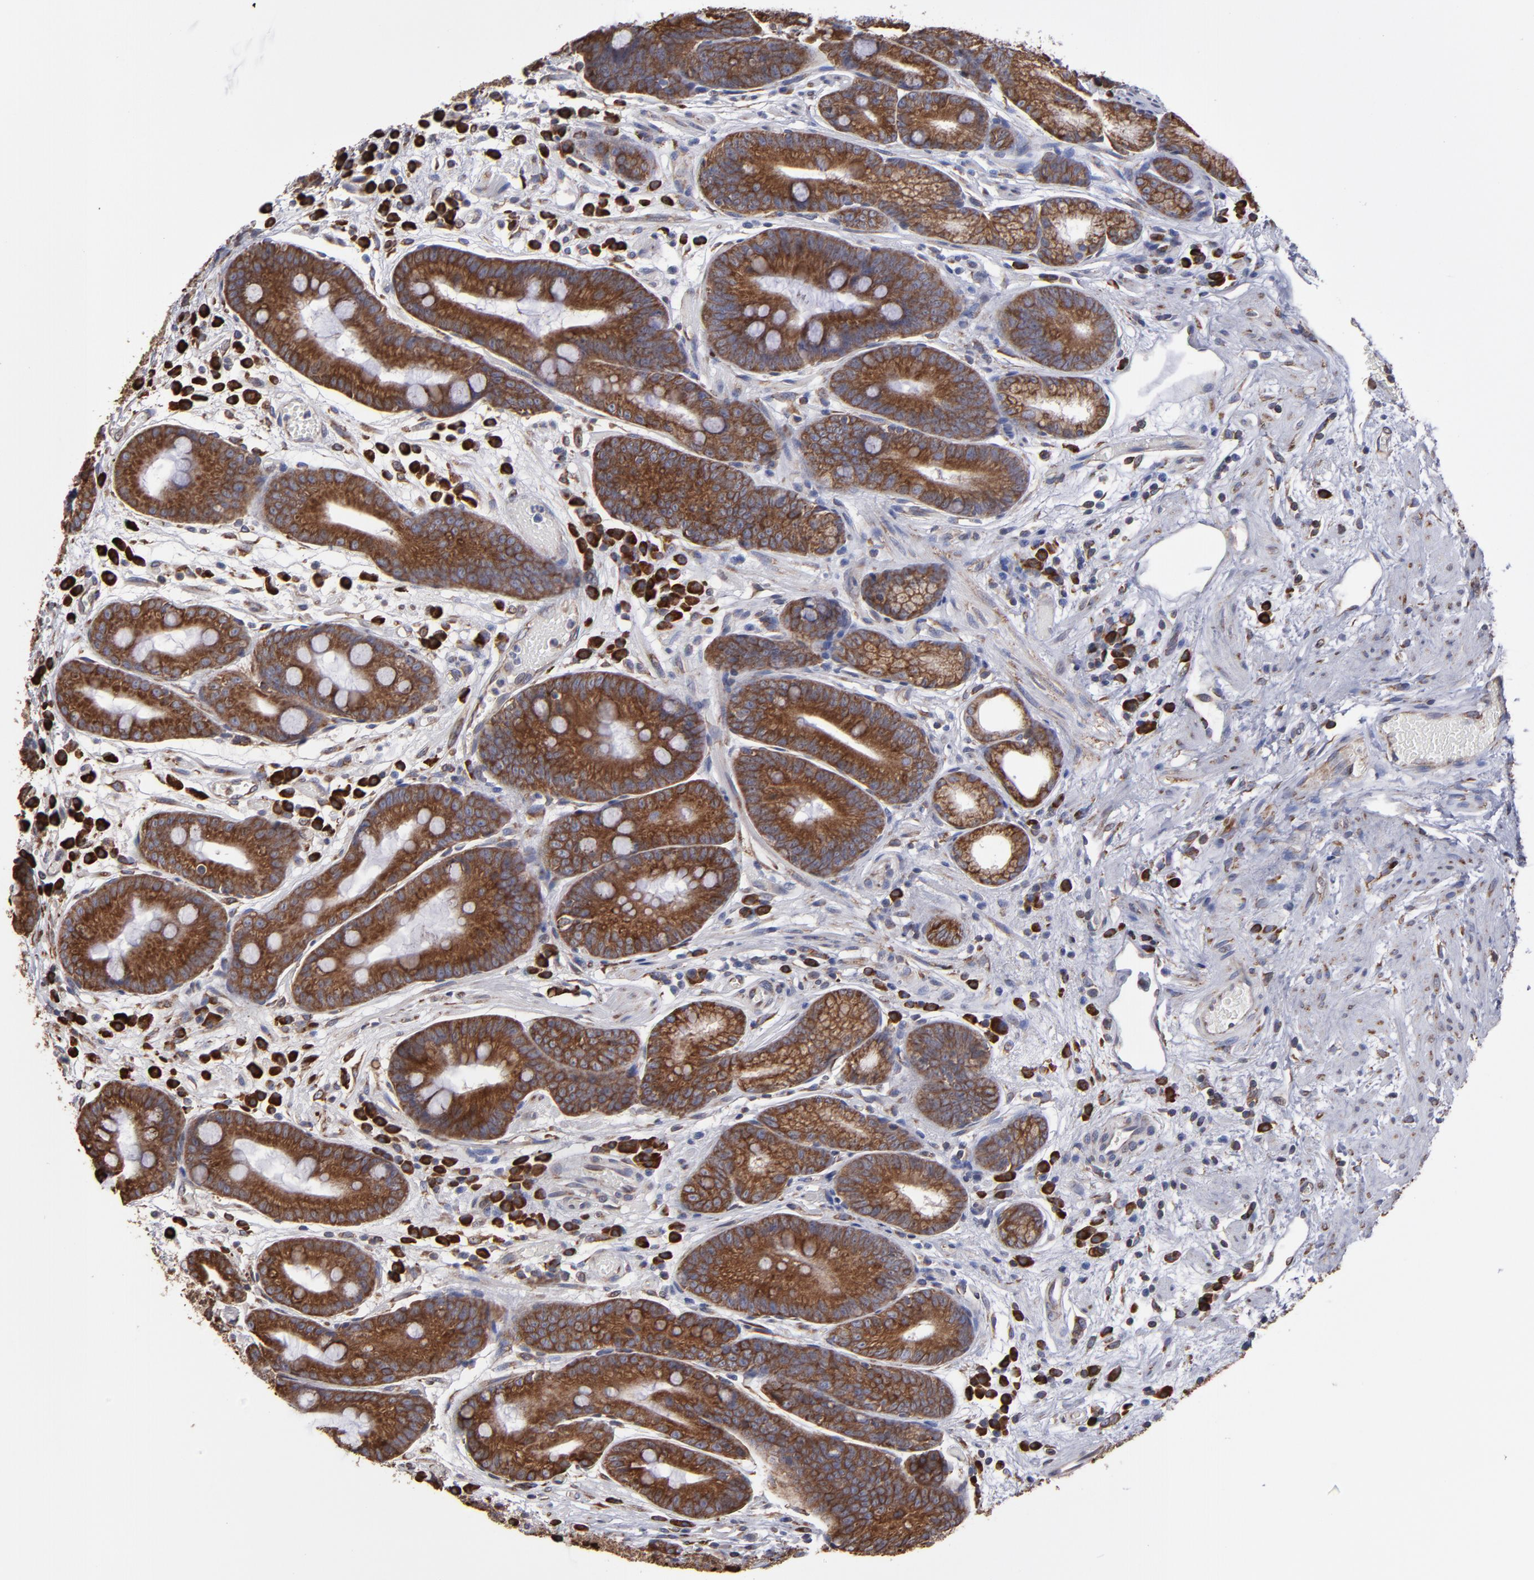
{"staining": {"intensity": "strong", "quantity": ">75%", "location": "cytoplasmic/membranous"}, "tissue": "stomach", "cell_type": "Glandular cells", "image_type": "normal", "snomed": [{"axis": "morphology", "description": "Normal tissue, NOS"}, {"axis": "morphology", "description": "Inflammation, NOS"}, {"axis": "topography", "description": "Stomach, lower"}], "caption": "Immunohistochemical staining of normal stomach demonstrates strong cytoplasmic/membranous protein staining in about >75% of glandular cells.", "gene": "SND1", "patient": {"sex": "male", "age": 59}}